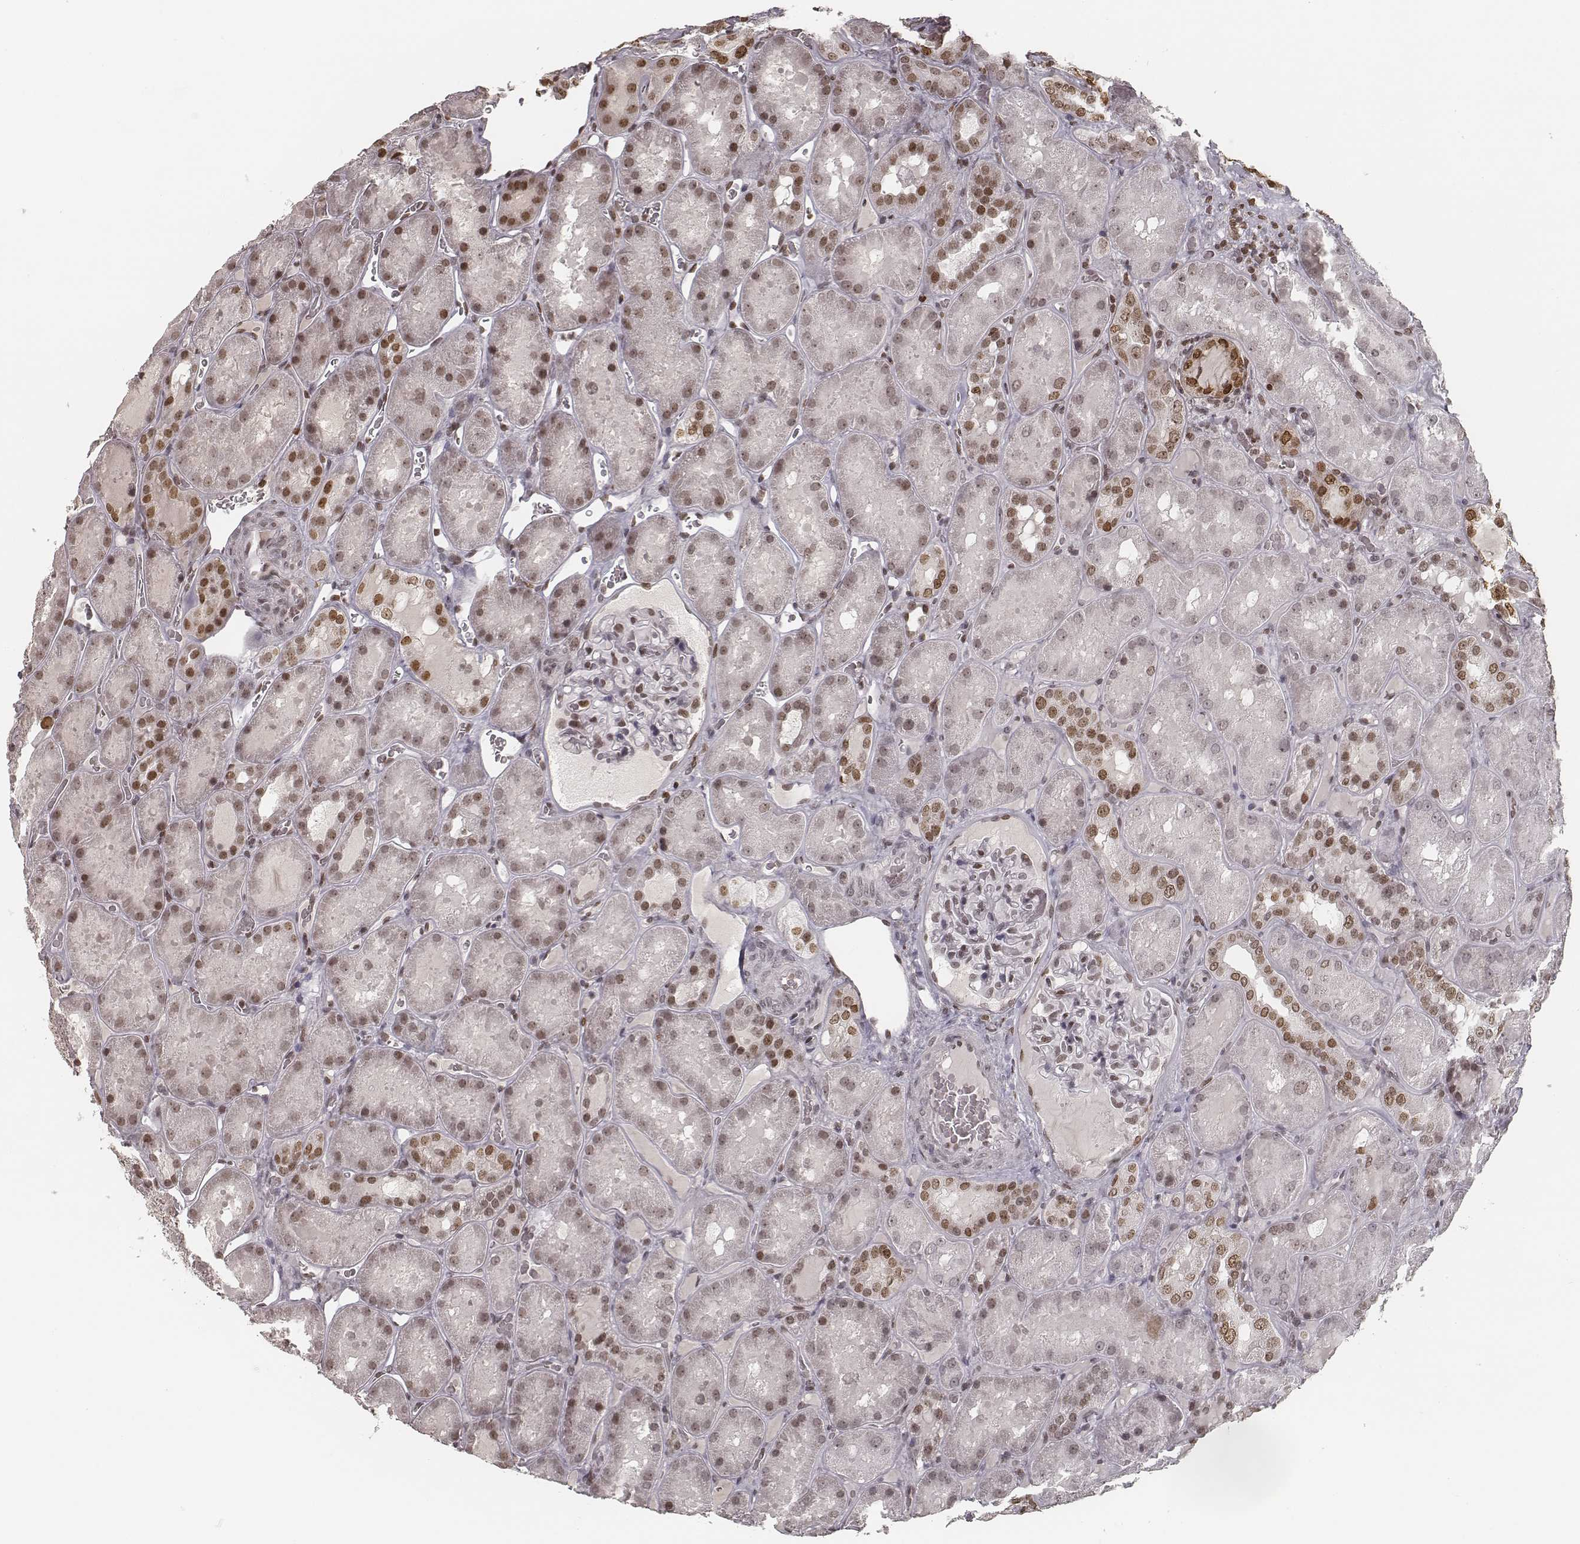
{"staining": {"intensity": "moderate", "quantity": ">75%", "location": "nuclear"}, "tissue": "kidney", "cell_type": "Cells in glomeruli", "image_type": "normal", "snomed": [{"axis": "morphology", "description": "Normal tissue, NOS"}, {"axis": "topography", "description": "Kidney"}], "caption": "Immunohistochemistry micrograph of unremarkable kidney stained for a protein (brown), which demonstrates medium levels of moderate nuclear staining in about >75% of cells in glomeruli.", "gene": "HMGA2", "patient": {"sex": "male", "age": 73}}